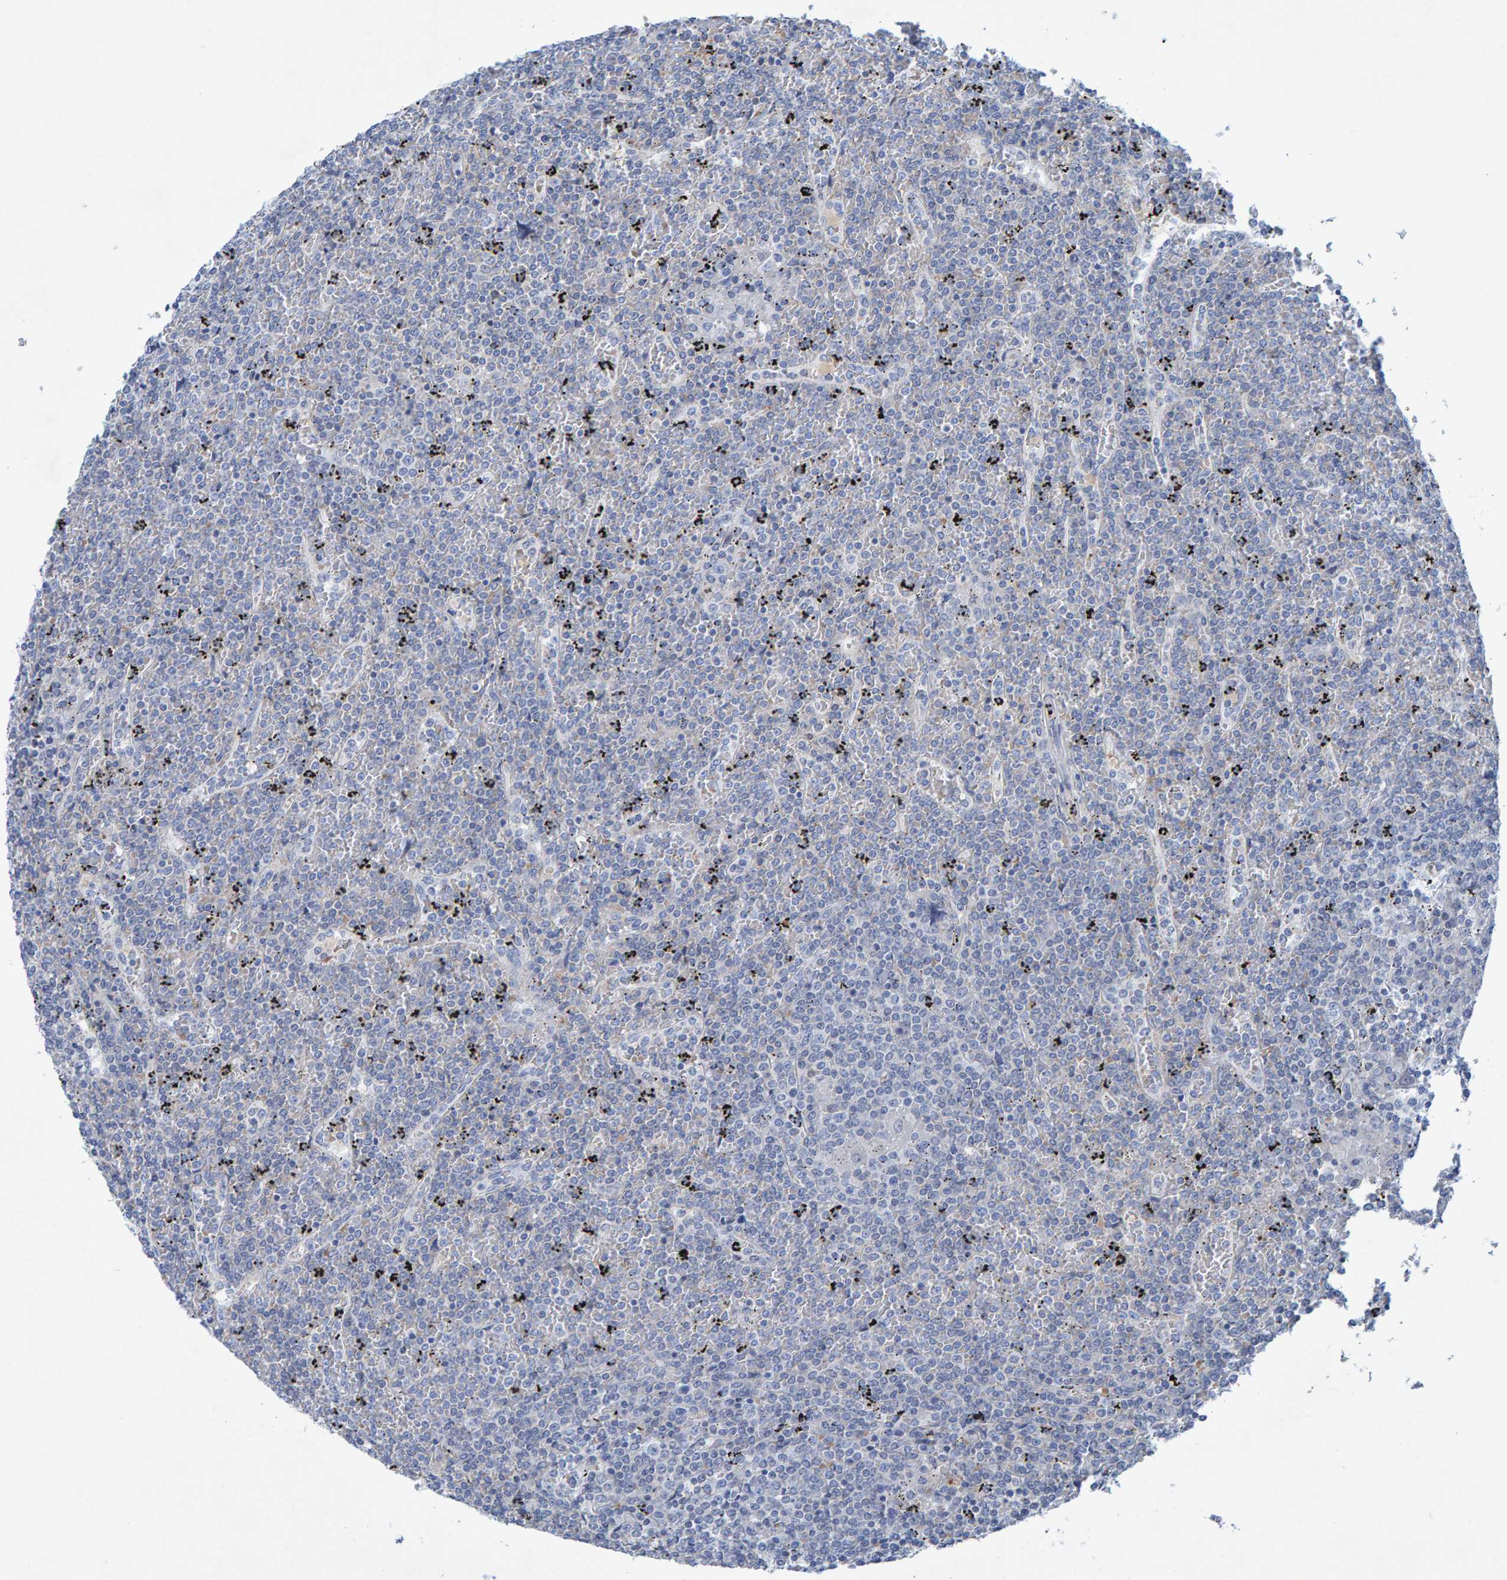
{"staining": {"intensity": "negative", "quantity": "none", "location": "none"}, "tissue": "lymphoma", "cell_type": "Tumor cells", "image_type": "cancer", "snomed": [{"axis": "morphology", "description": "Malignant lymphoma, non-Hodgkin's type, Low grade"}, {"axis": "topography", "description": "Spleen"}], "caption": "There is no significant positivity in tumor cells of lymphoma.", "gene": "ALAD", "patient": {"sex": "female", "age": 19}}